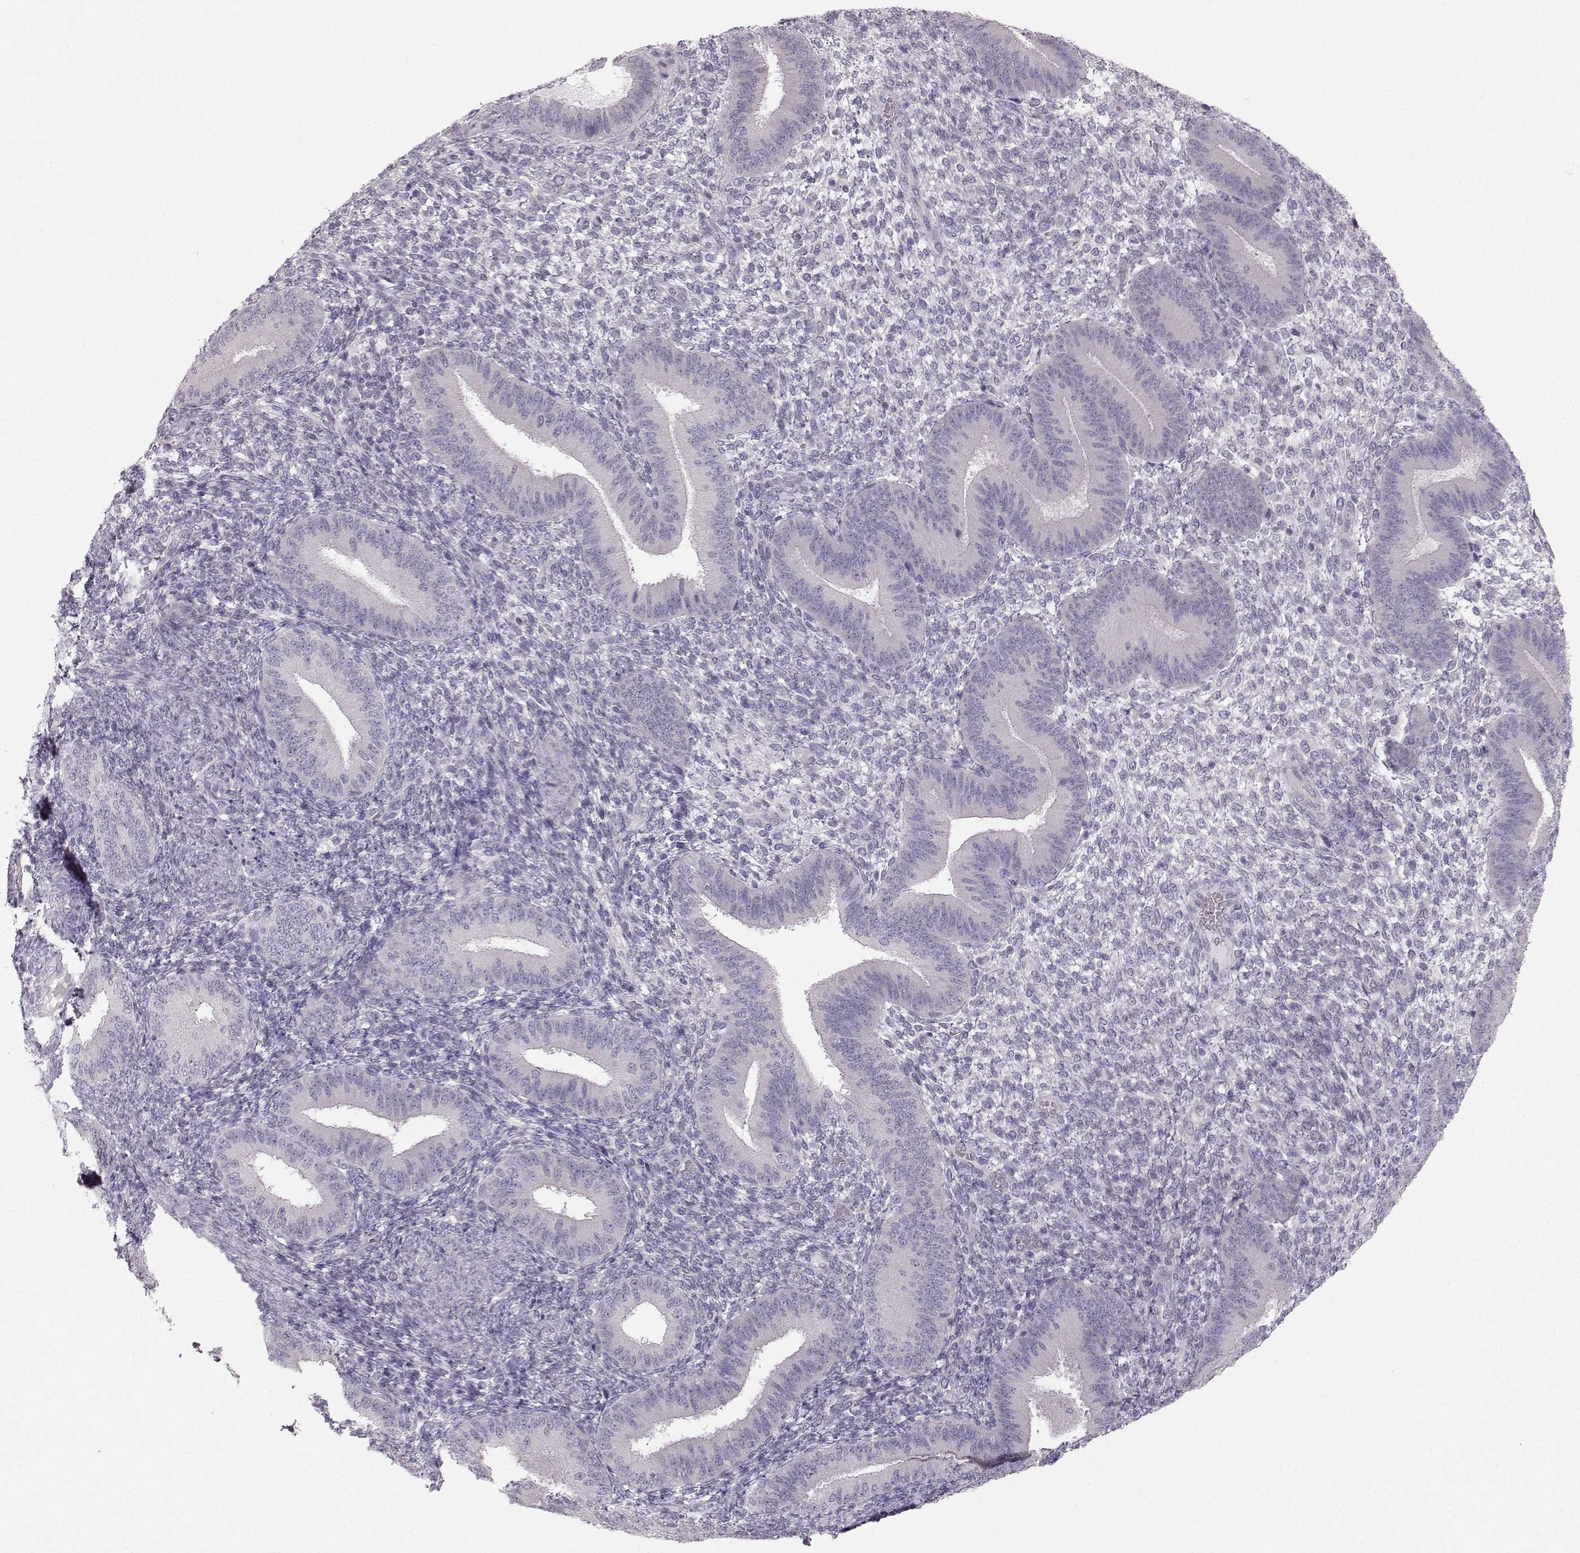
{"staining": {"intensity": "negative", "quantity": "none", "location": "none"}, "tissue": "endometrium", "cell_type": "Cells in endometrial stroma", "image_type": "normal", "snomed": [{"axis": "morphology", "description": "Normal tissue, NOS"}, {"axis": "topography", "description": "Endometrium"}], "caption": "Cells in endometrial stroma show no significant protein staining in benign endometrium. The staining is performed using DAB brown chromogen with nuclei counter-stained in using hematoxylin.", "gene": "OIP5", "patient": {"sex": "female", "age": 39}}